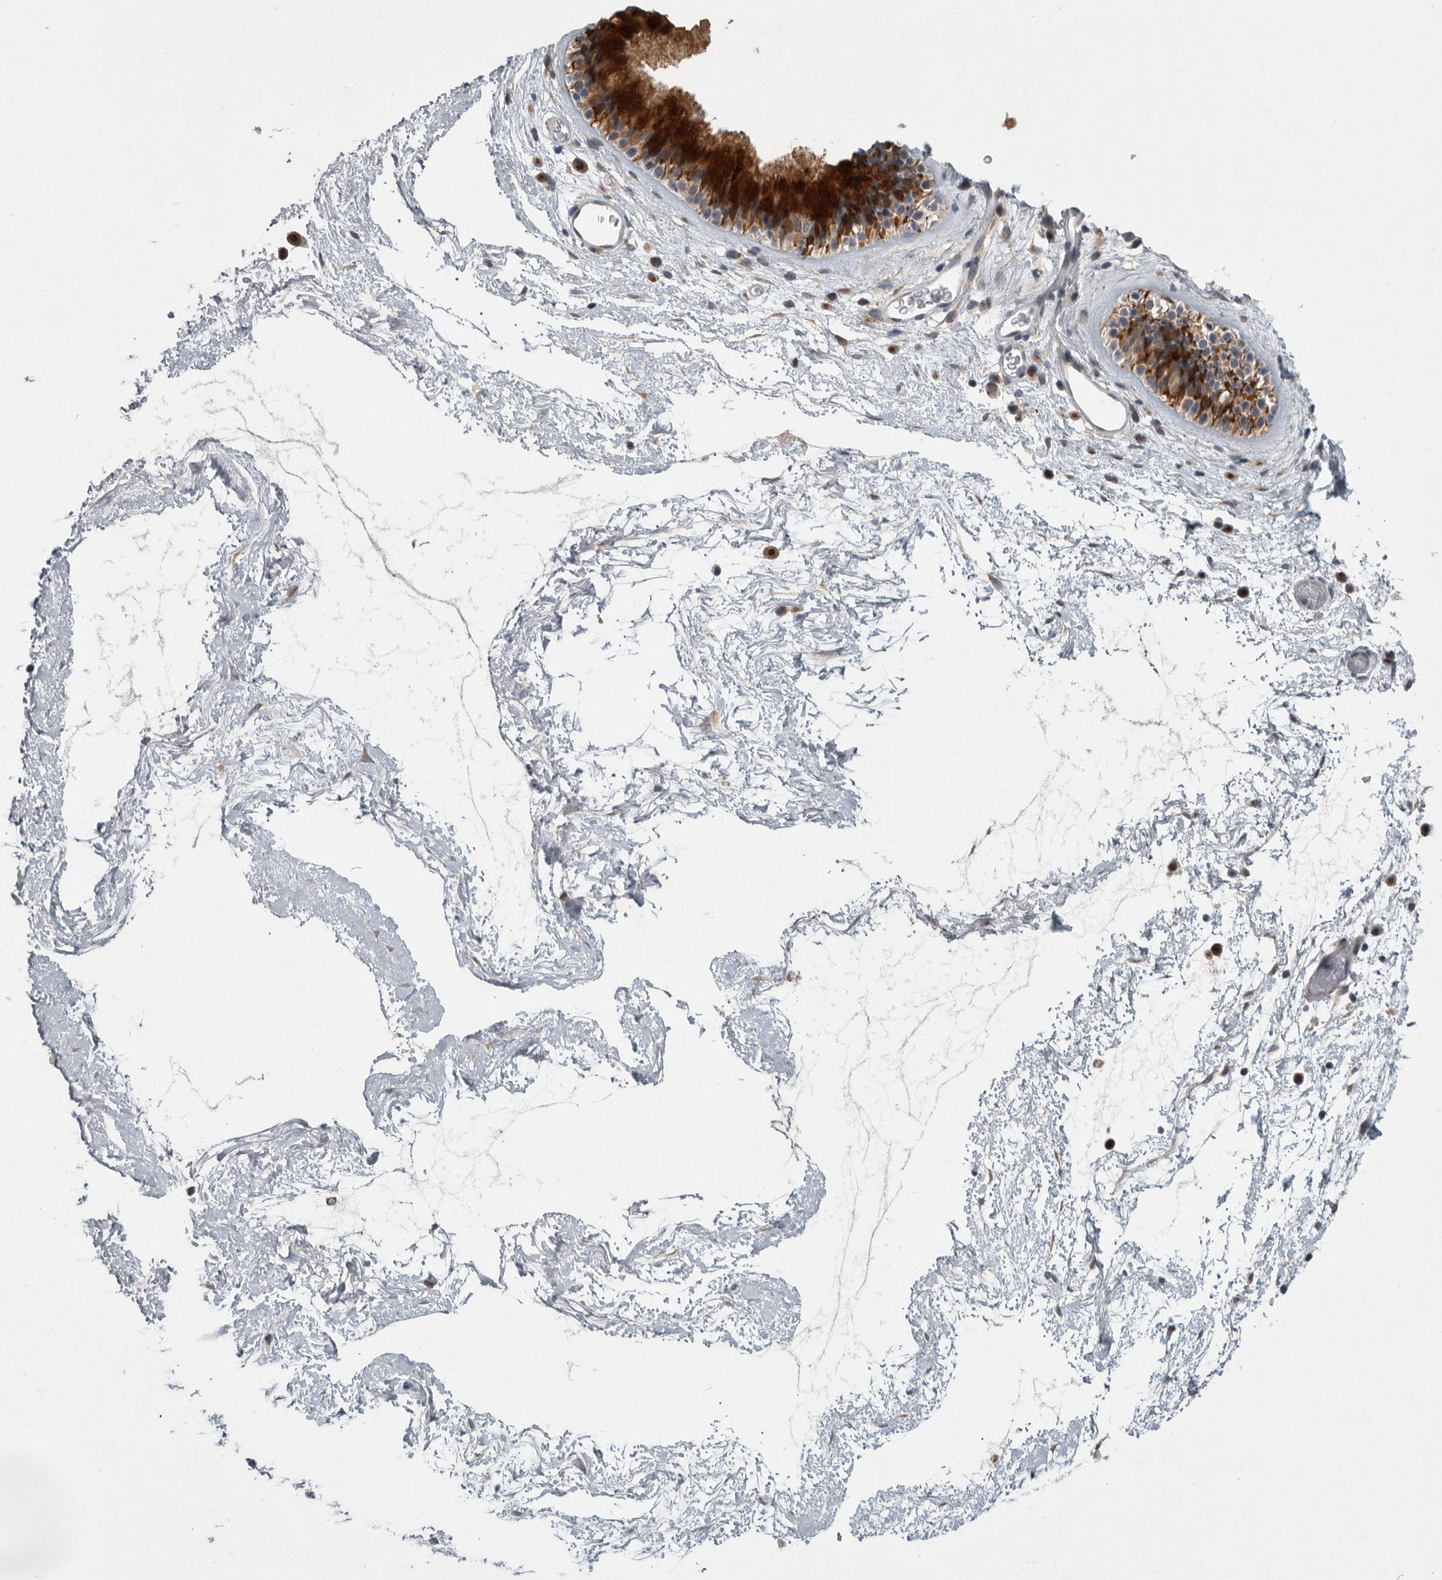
{"staining": {"intensity": "strong", "quantity": "25%-75%", "location": "cytoplasmic/membranous"}, "tissue": "nasopharynx", "cell_type": "Respiratory epithelial cells", "image_type": "normal", "snomed": [{"axis": "morphology", "description": "Normal tissue, NOS"}, {"axis": "morphology", "description": "Inflammation, NOS"}, {"axis": "topography", "description": "Nasopharynx"}], "caption": "Nasopharynx stained with IHC displays strong cytoplasmic/membranous staining in about 25%-75% of respiratory epithelial cells.", "gene": "MAN2A1", "patient": {"sex": "male", "age": 48}}